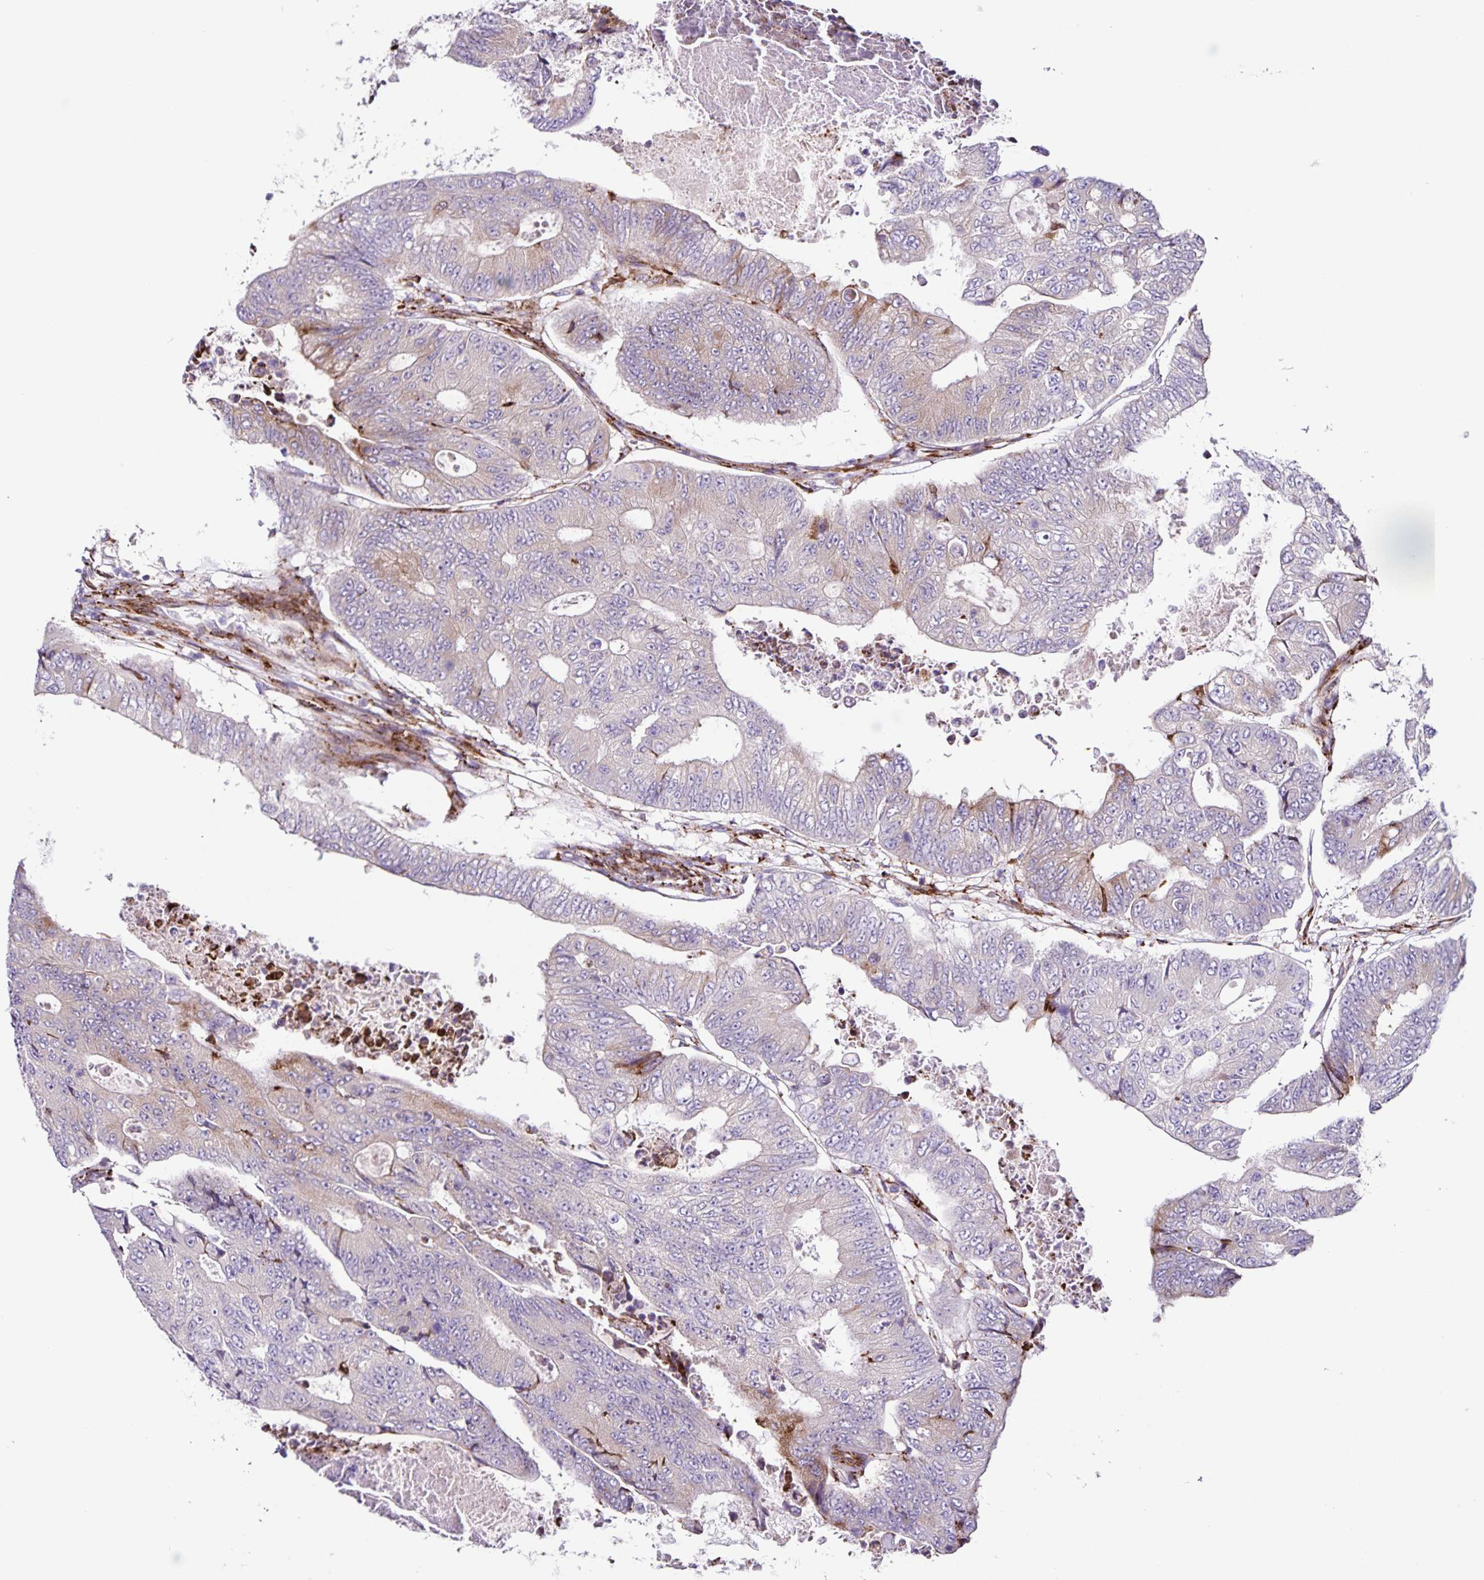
{"staining": {"intensity": "weak", "quantity": "<25%", "location": "cytoplasmic/membranous"}, "tissue": "colorectal cancer", "cell_type": "Tumor cells", "image_type": "cancer", "snomed": [{"axis": "morphology", "description": "Adenocarcinoma, NOS"}, {"axis": "topography", "description": "Colon"}], "caption": "IHC of colorectal cancer (adenocarcinoma) demonstrates no expression in tumor cells. (DAB IHC visualized using brightfield microscopy, high magnification).", "gene": "OSBPL5", "patient": {"sex": "female", "age": 48}}